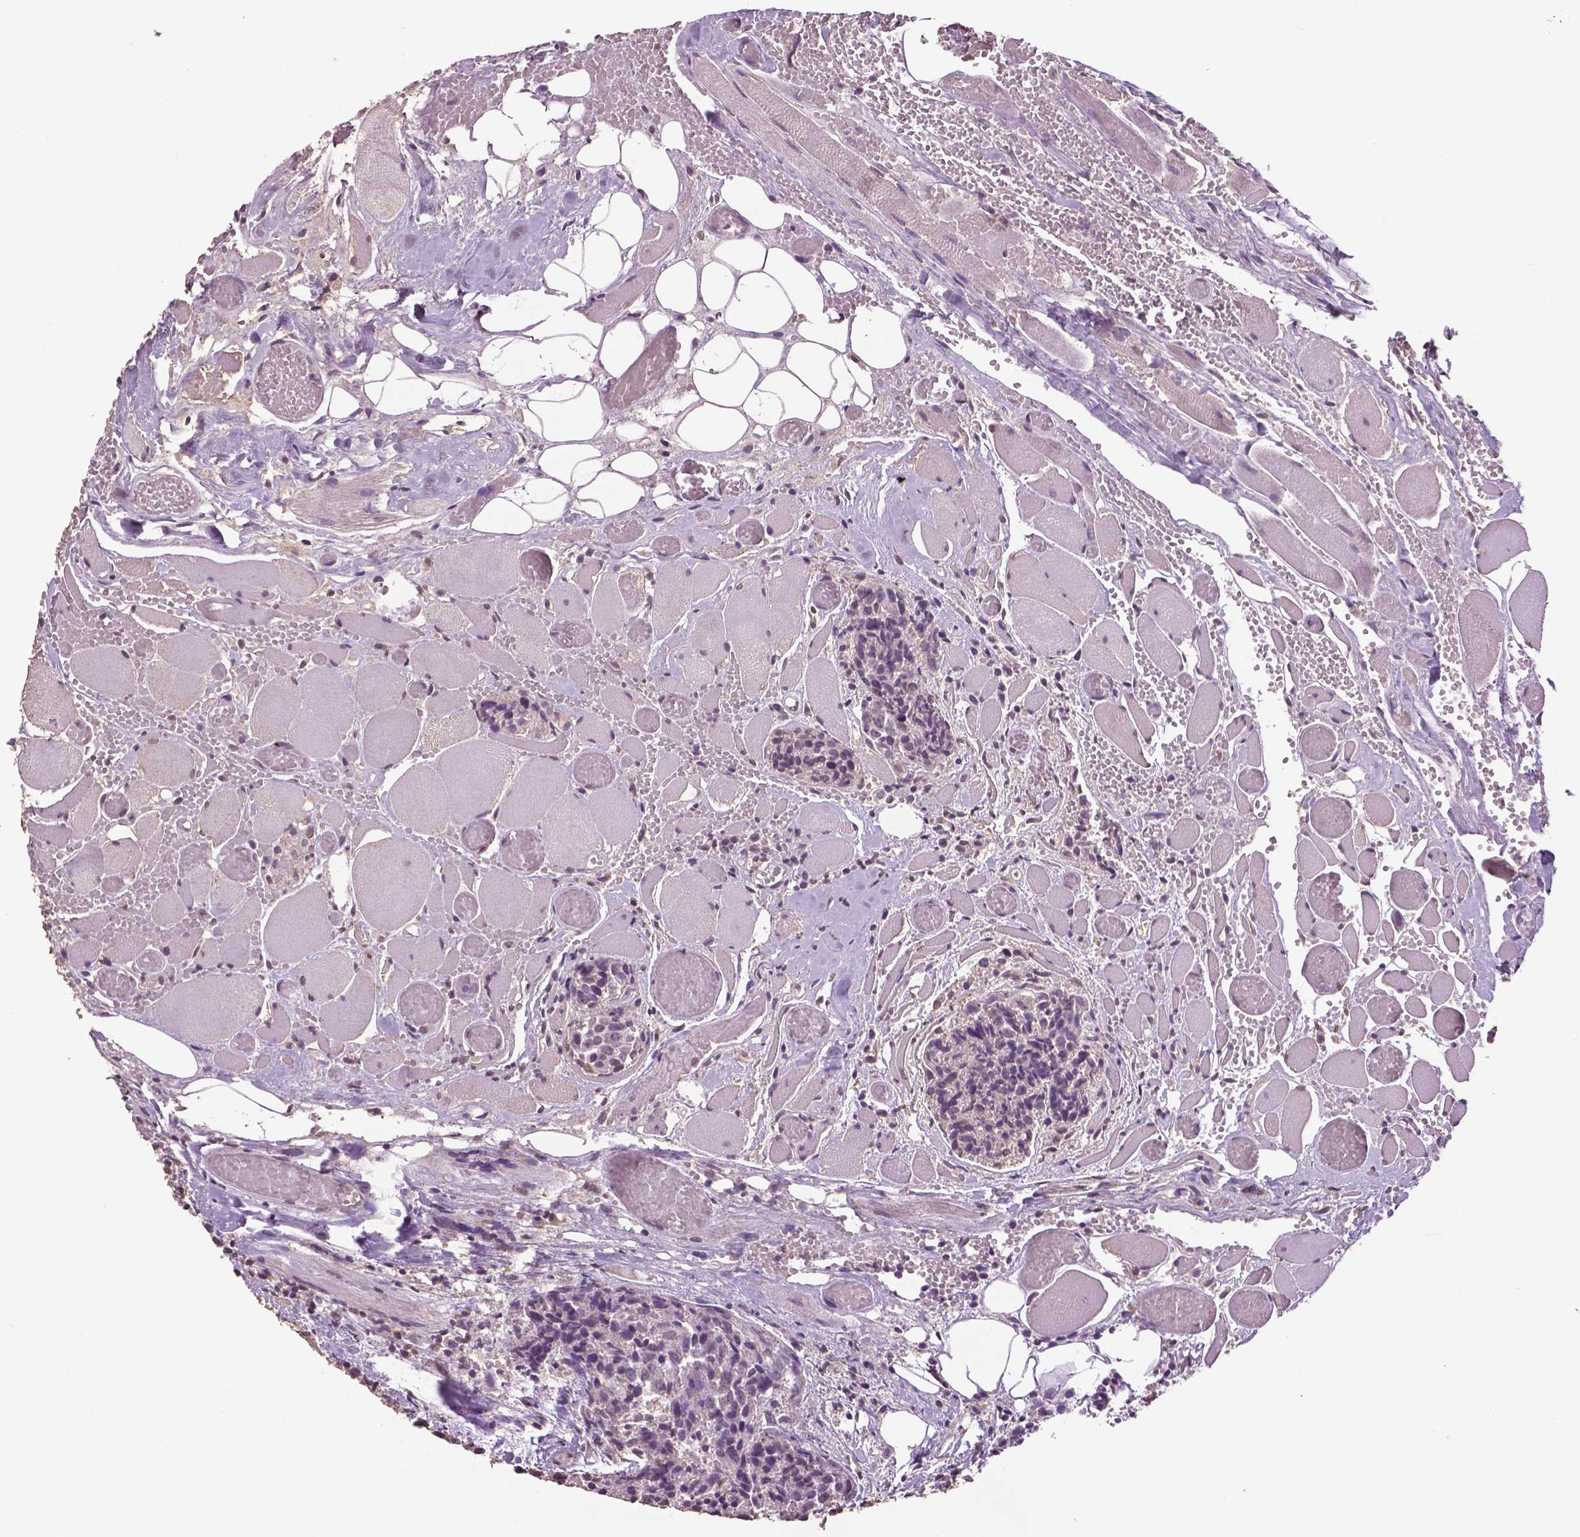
{"staining": {"intensity": "negative", "quantity": "none", "location": "none"}, "tissue": "head and neck cancer", "cell_type": "Tumor cells", "image_type": "cancer", "snomed": [{"axis": "morphology", "description": "Squamous cell carcinoma, NOS"}, {"axis": "topography", "description": "Oral tissue"}, {"axis": "topography", "description": "Head-Neck"}], "caption": "Head and neck cancer (squamous cell carcinoma) stained for a protein using immunohistochemistry (IHC) reveals no expression tumor cells.", "gene": "RUNX3", "patient": {"sex": "male", "age": 64}}